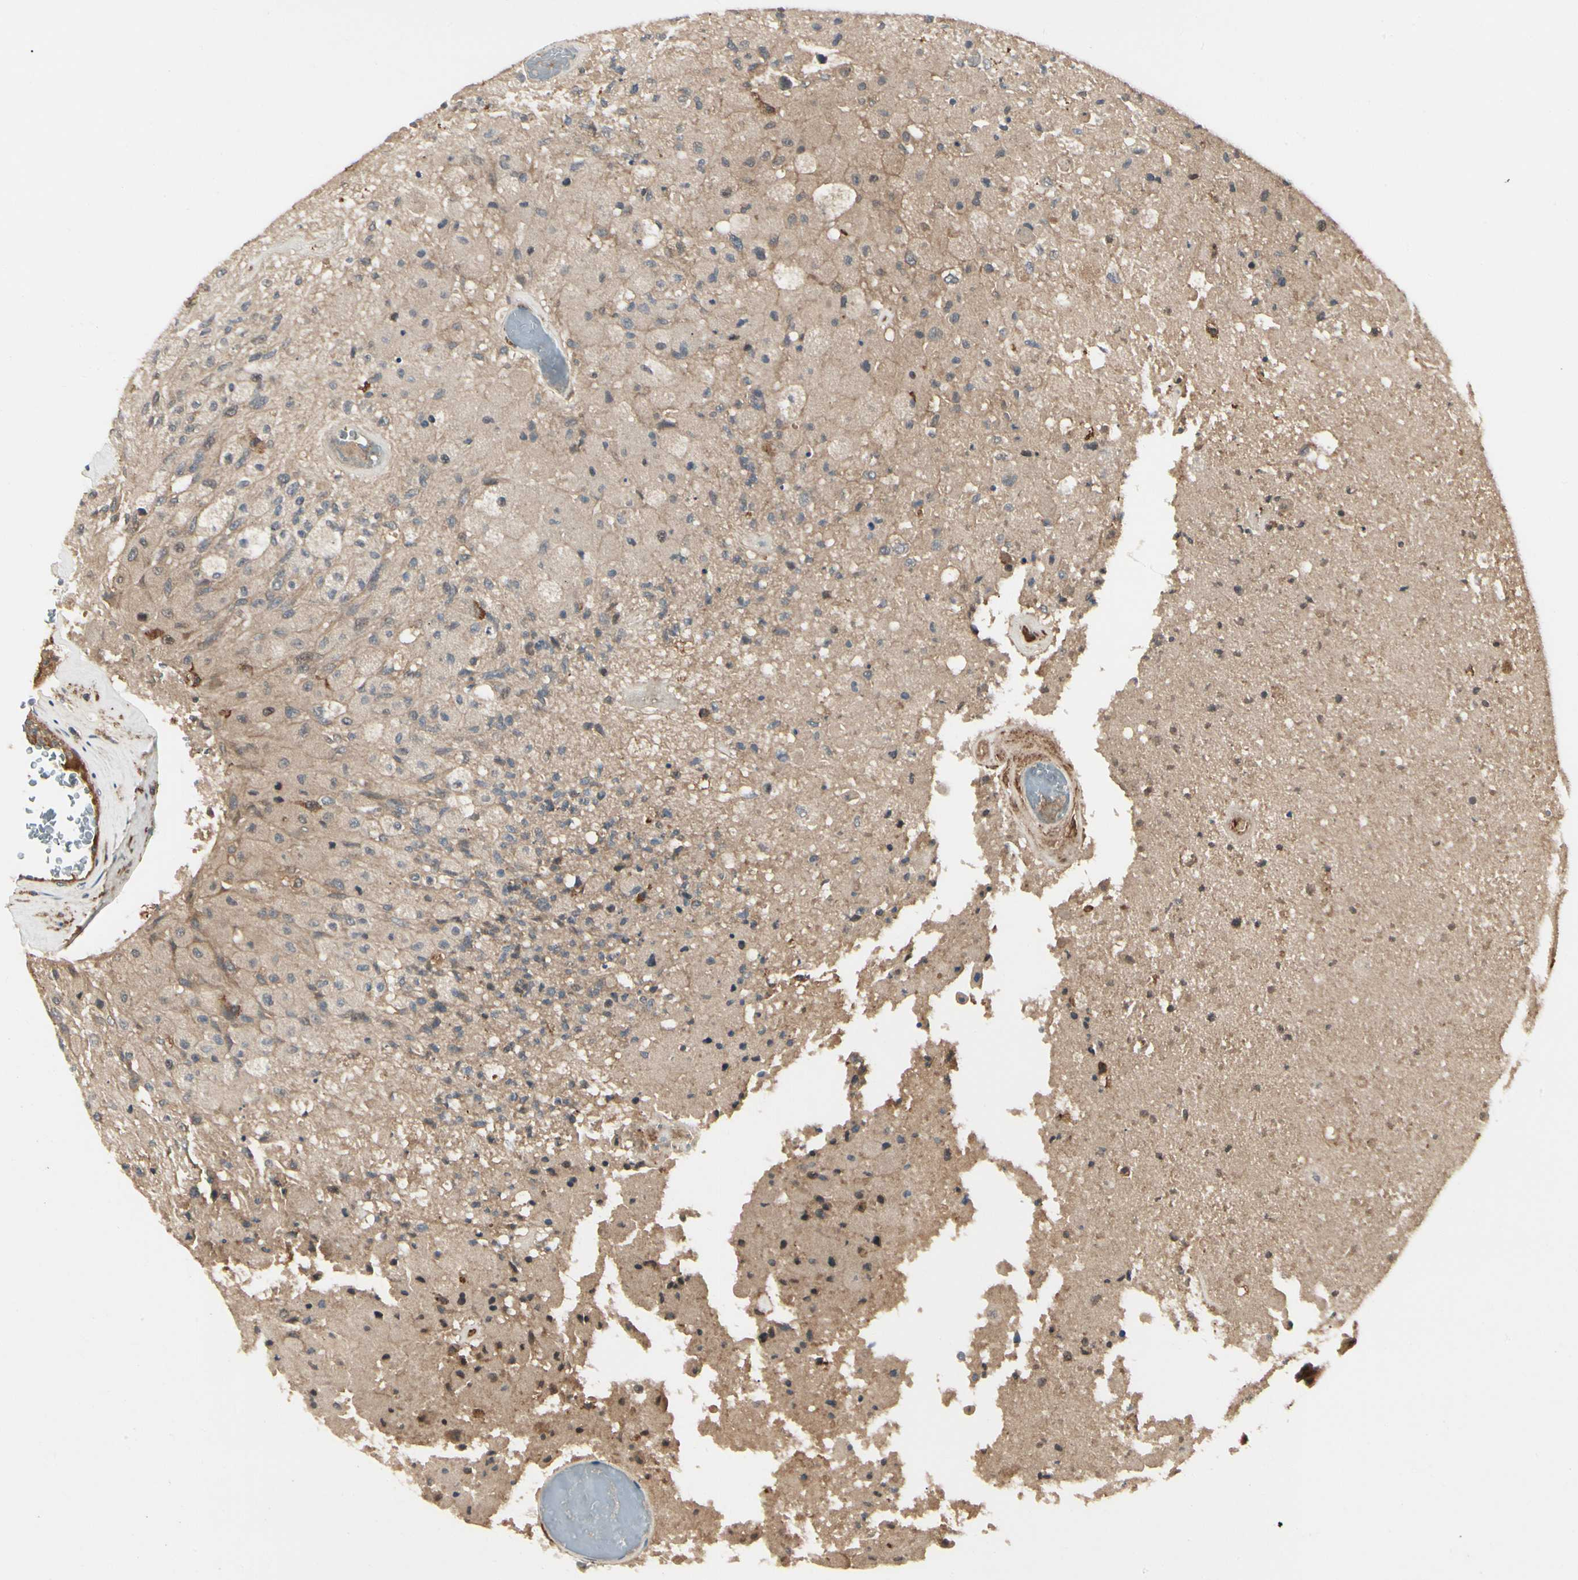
{"staining": {"intensity": "weak", "quantity": ">75%", "location": "cytoplasmic/membranous"}, "tissue": "glioma", "cell_type": "Tumor cells", "image_type": "cancer", "snomed": [{"axis": "morphology", "description": "Normal tissue, NOS"}, {"axis": "morphology", "description": "Glioma, malignant, High grade"}, {"axis": "topography", "description": "Cerebral cortex"}], "caption": "Protein expression analysis of high-grade glioma (malignant) reveals weak cytoplasmic/membranous expression in approximately >75% of tumor cells.", "gene": "RNF14", "patient": {"sex": "male", "age": 77}}